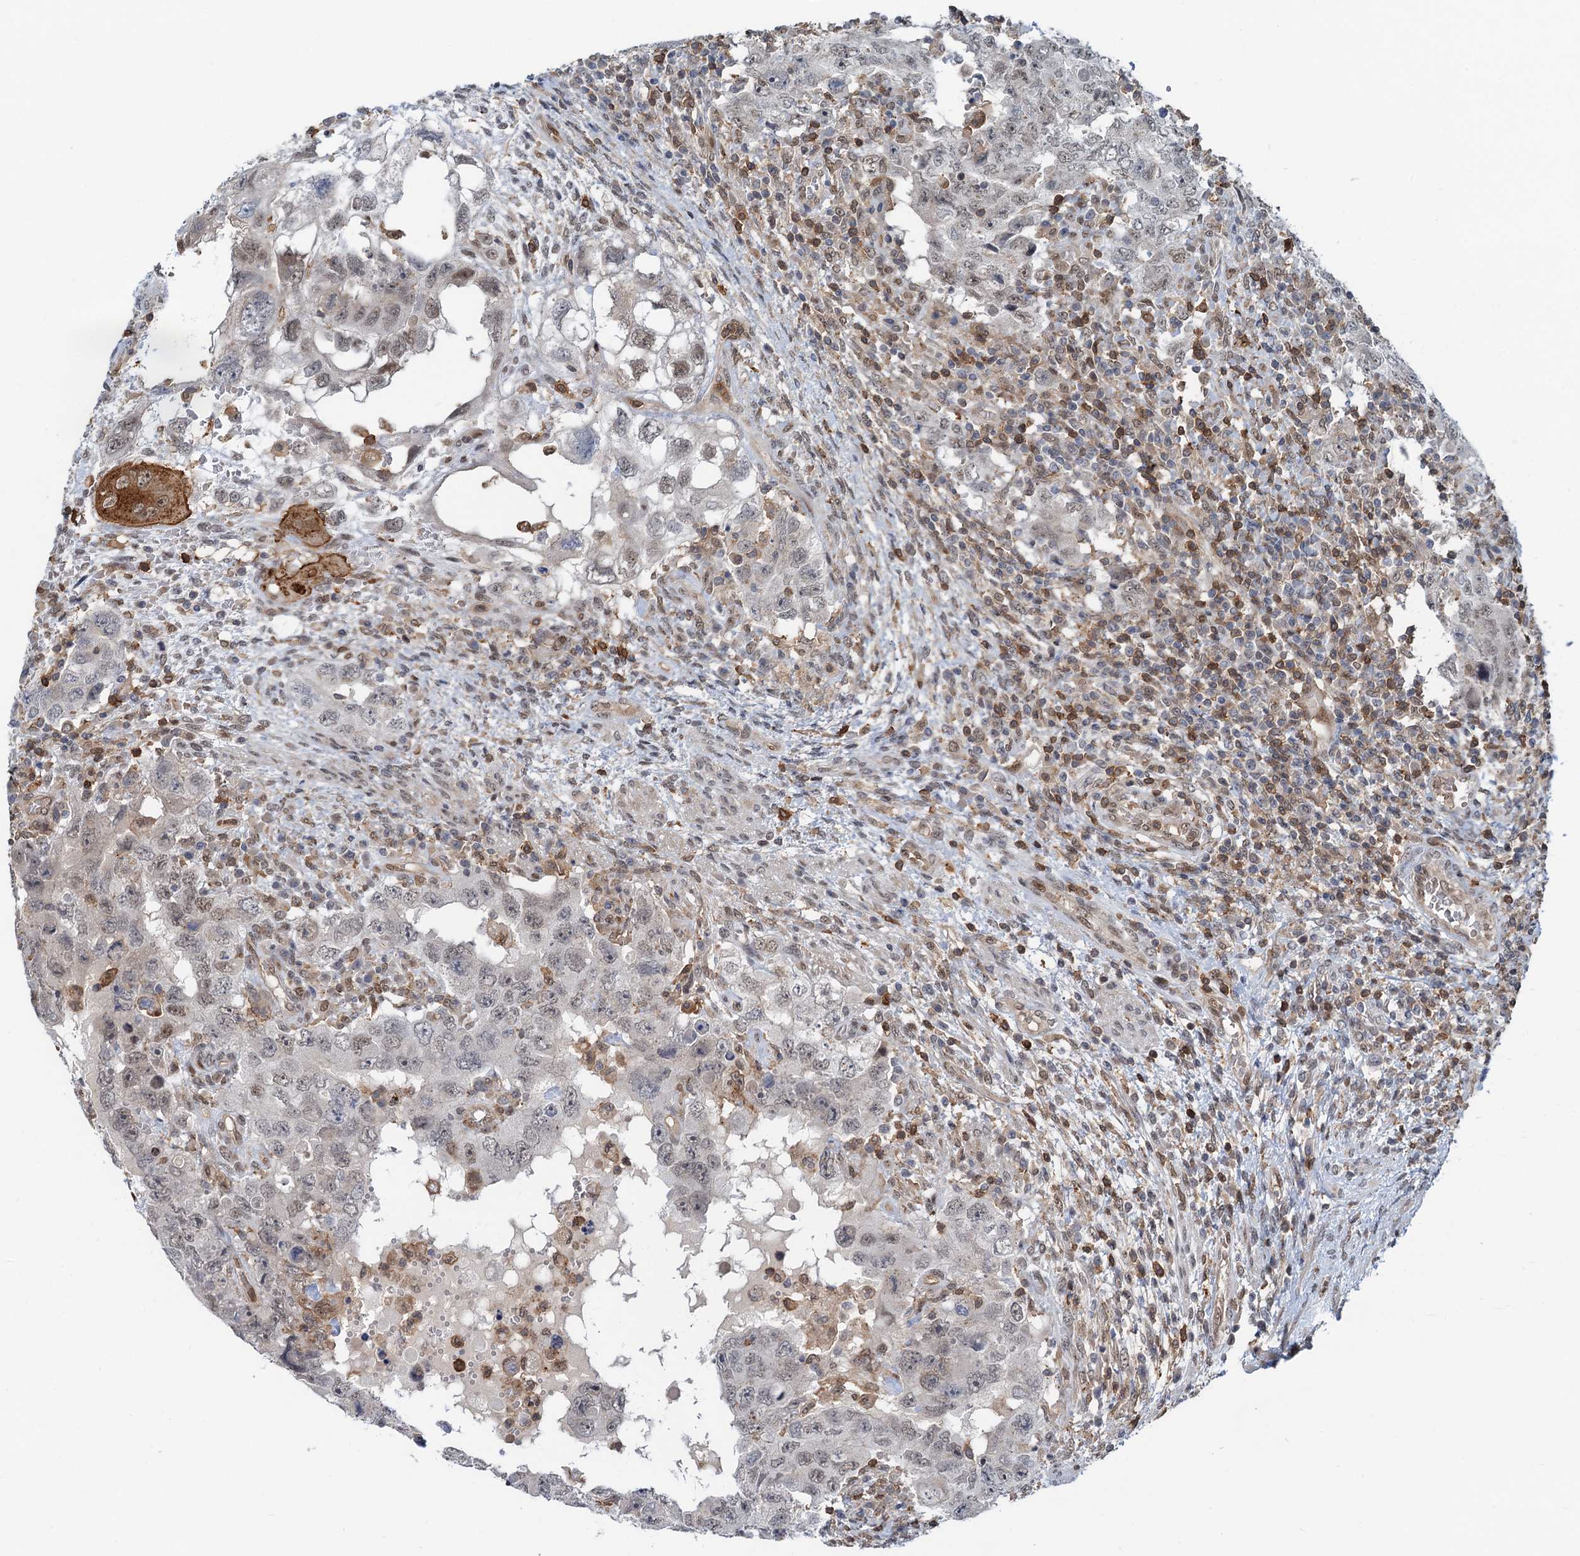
{"staining": {"intensity": "weak", "quantity": "25%-75%", "location": "nuclear"}, "tissue": "testis cancer", "cell_type": "Tumor cells", "image_type": "cancer", "snomed": [{"axis": "morphology", "description": "Carcinoma, Embryonal, NOS"}, {"axis": "topography", "description": "Testis"}], "caption": "An IHC image of neoplastic tissue is shown. Protein staining in brown highlights weak nuclear positivity in embryonal carcinoma (testis) within tumor cells.", "gene": "ZNF609", "patient": {"sex": "male", "age": 26}}